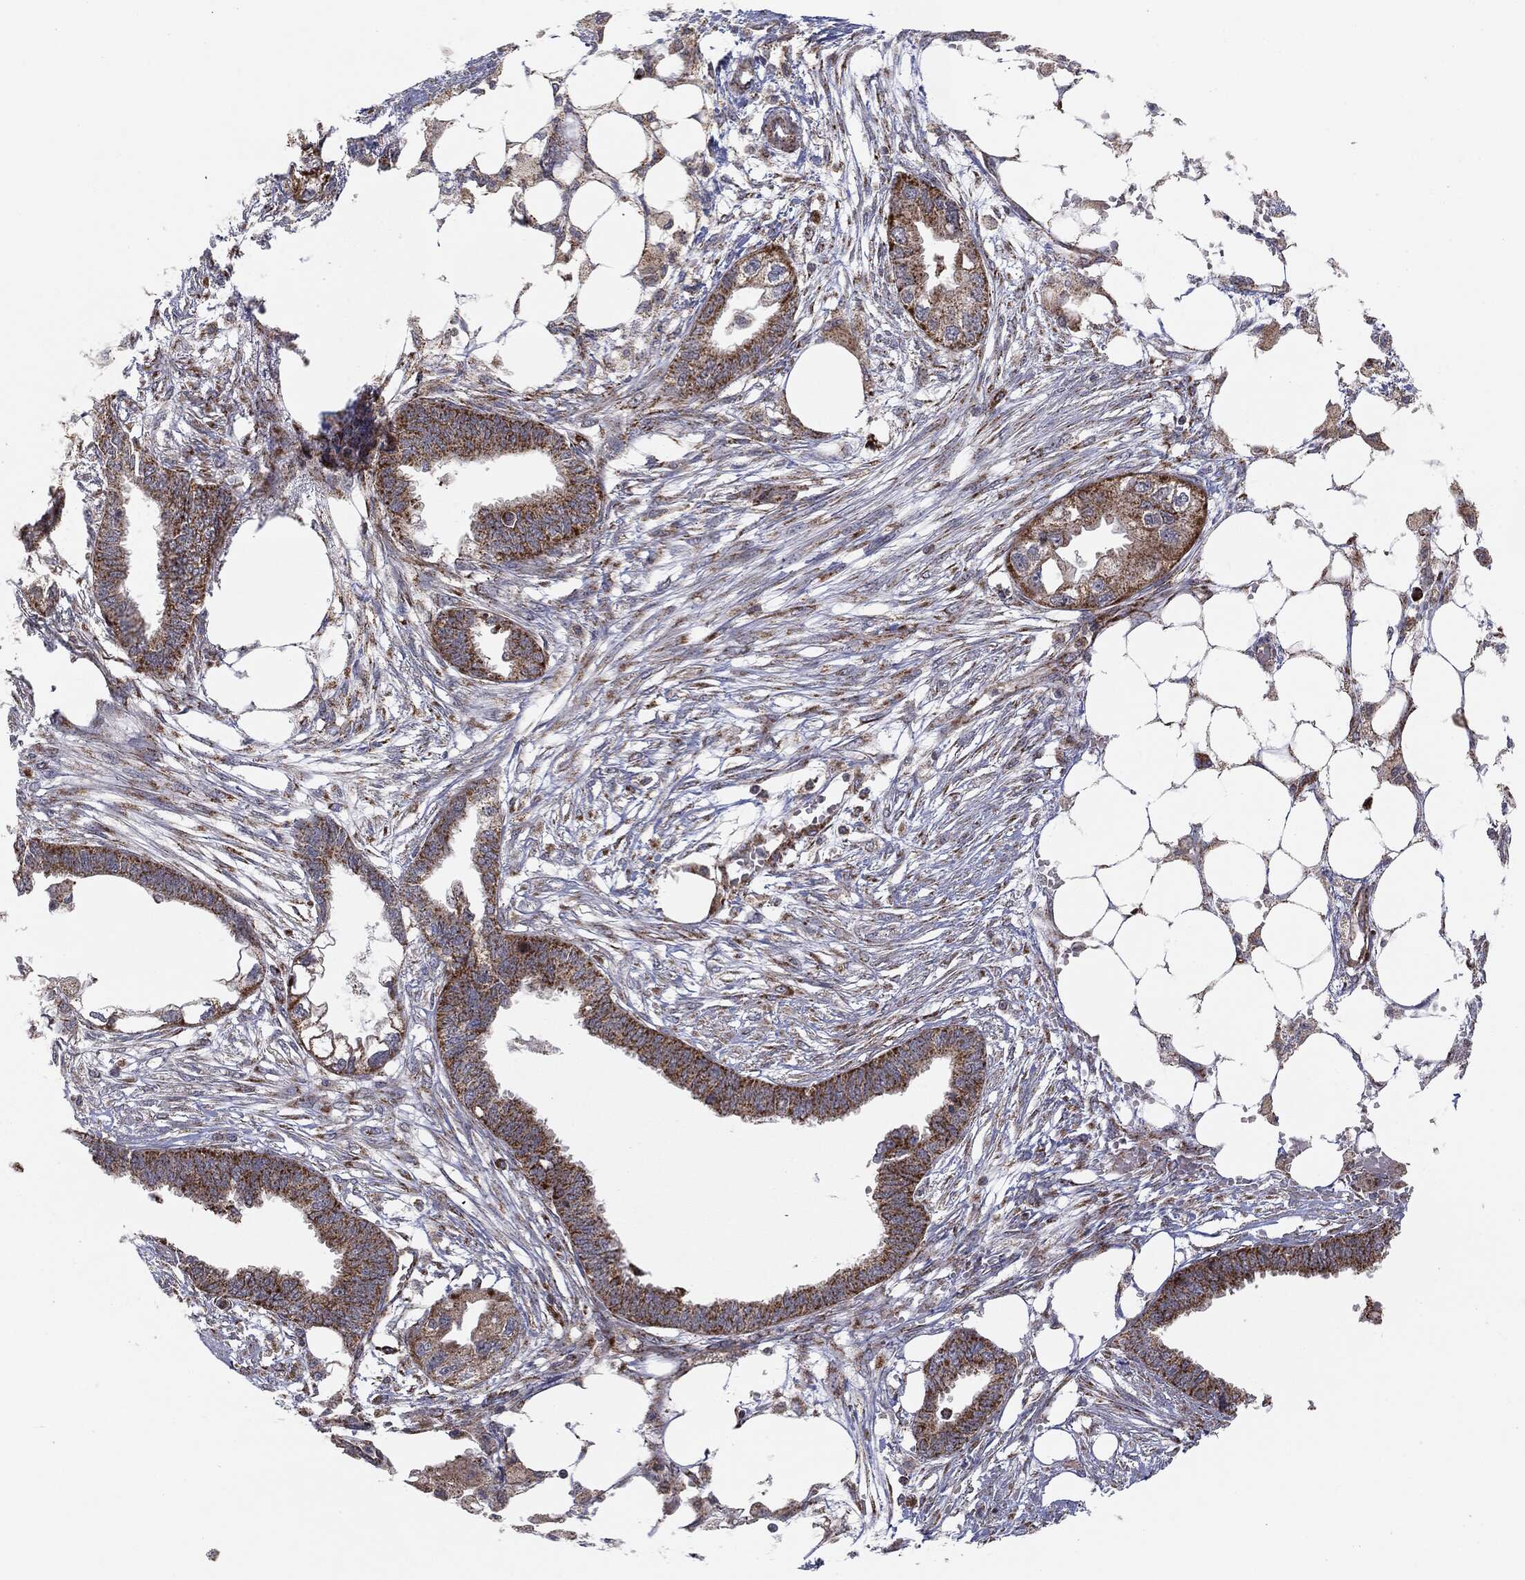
{"staining": {"intensity": "strong", "quantity": ">75%", "location": "cytoplasmic/membranous"}, "tissue": "endometrial cancer", "cell_type": "Tumor cells", "image_type": "cancer", "snomed": [{"axis": "morphology", "description": "Adenocarcinoma, NOS"}, {"axis": "morphology", "description": "Adenocarcinoma, metastatic, NOS"}, {"axis": "topography", "description": "Adipose tissue"}, {"axis": "topography", "description": "Endometrium"}], "caption": "A histopathology image showing strong cytoplasmic/membranous positivity in about >75% of tumor cells in metastatic adenocarcinoma (endometrial), as visualized by brown immunohistochemical staining.", "gene": "MTOR", "patient": {"sex": "female", "age": 67}}